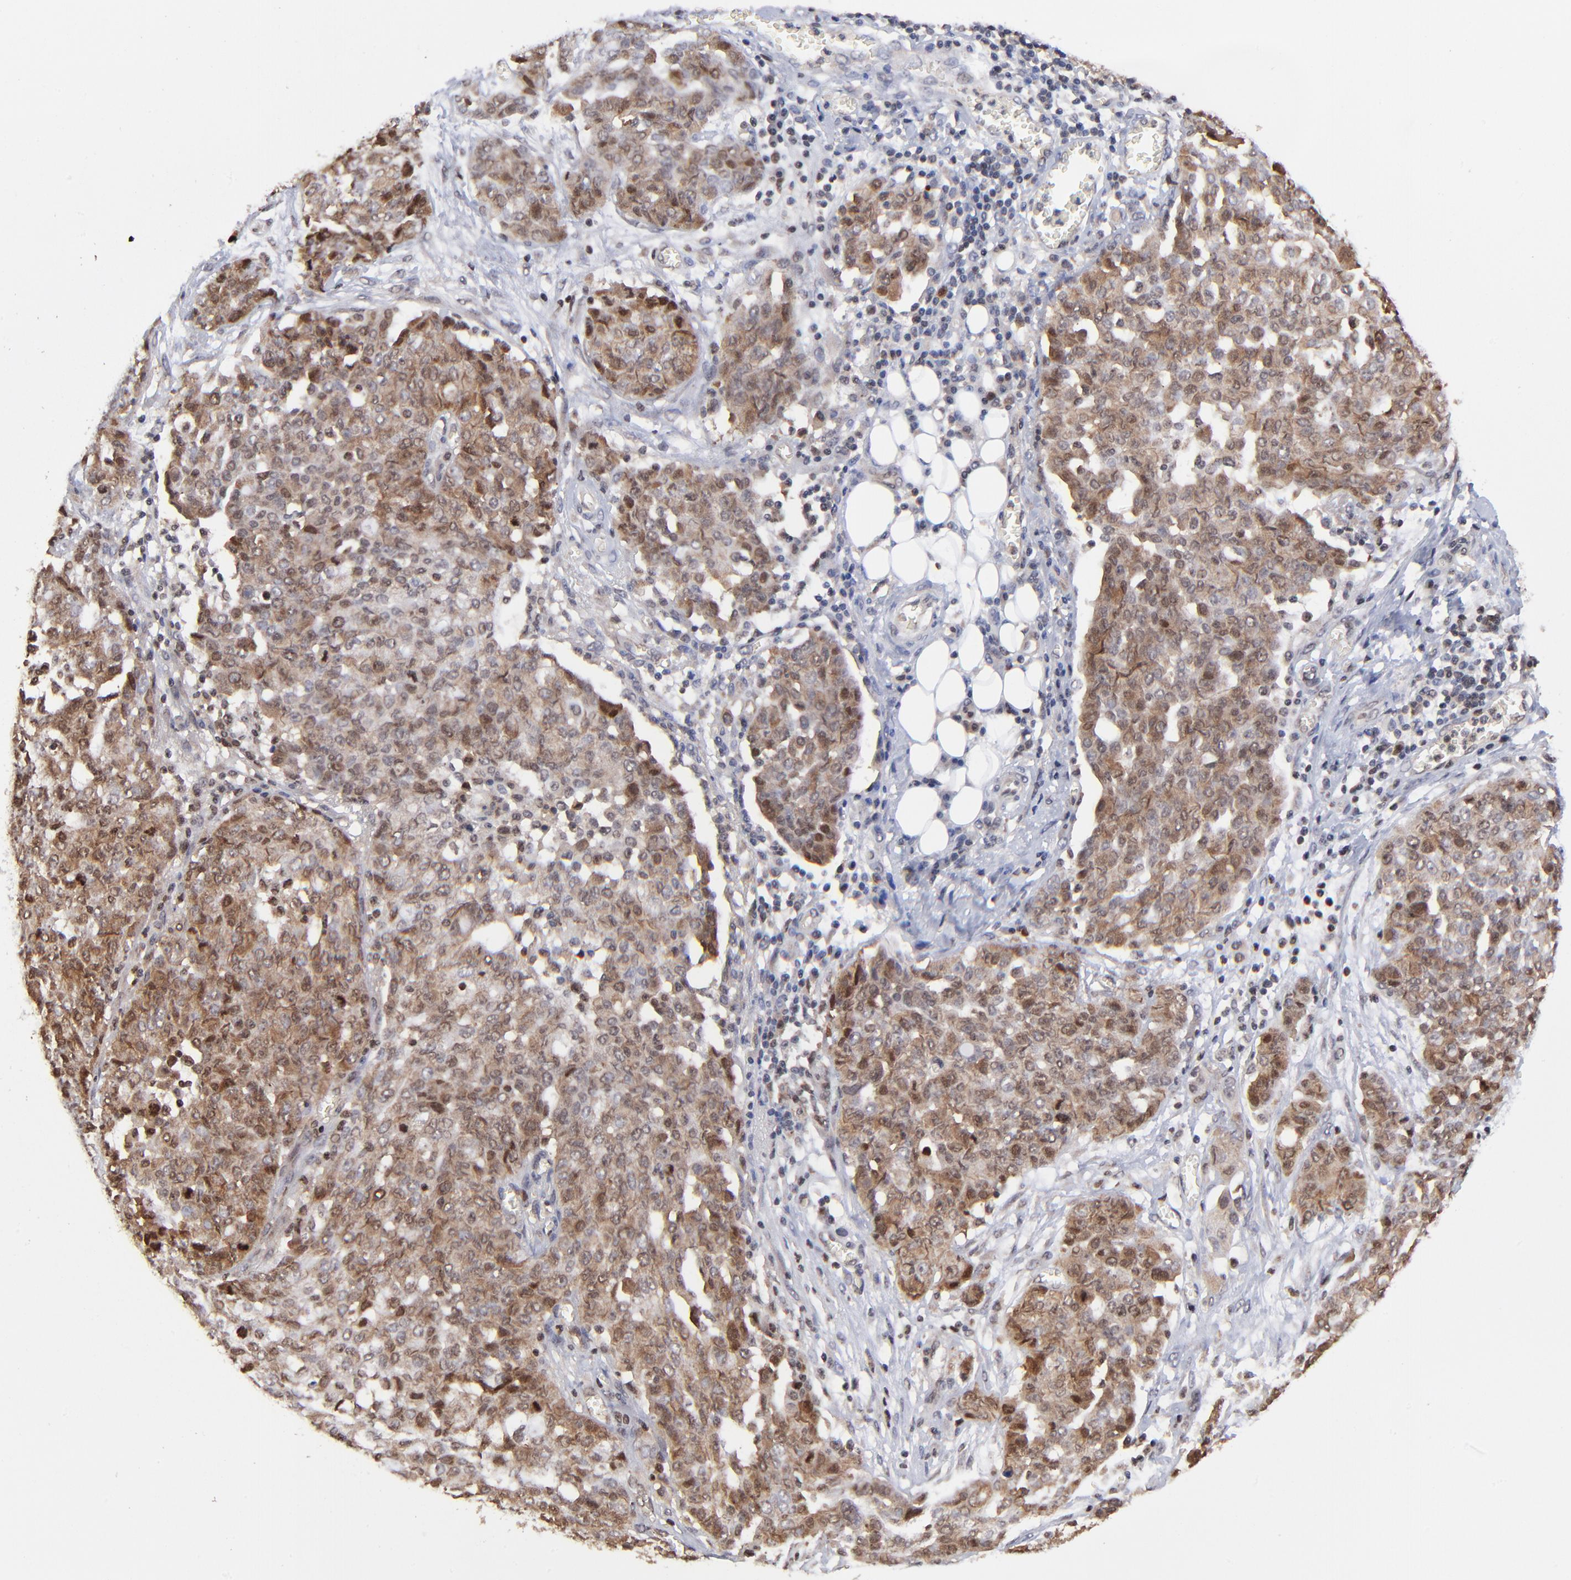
{"staining": {"intensity": "moderate", "quantity": ">75%", "location": "cytoplasmic/membranous,nuclear"}, "tissue": "ovarian cancer", "cell_type": "Tumor cells", "image_type": "cancer", "snomed": [{"axis": "morphology", "description": "Cystadenocarcinoma, serous, NOS"}, {"axis": "topography", "description": "Soft tissue"}, {"axis": "topography", "description": "Ovary"}], "caption": "Tumor cells demonstrate moderate cytoplasmic/membranous and nuclear positivity in about >75% of cells in serous cystadenocarcinoma (ovarian).", "gene": "DCTPP1", "patient": {"sex": "female", "age": 57}}